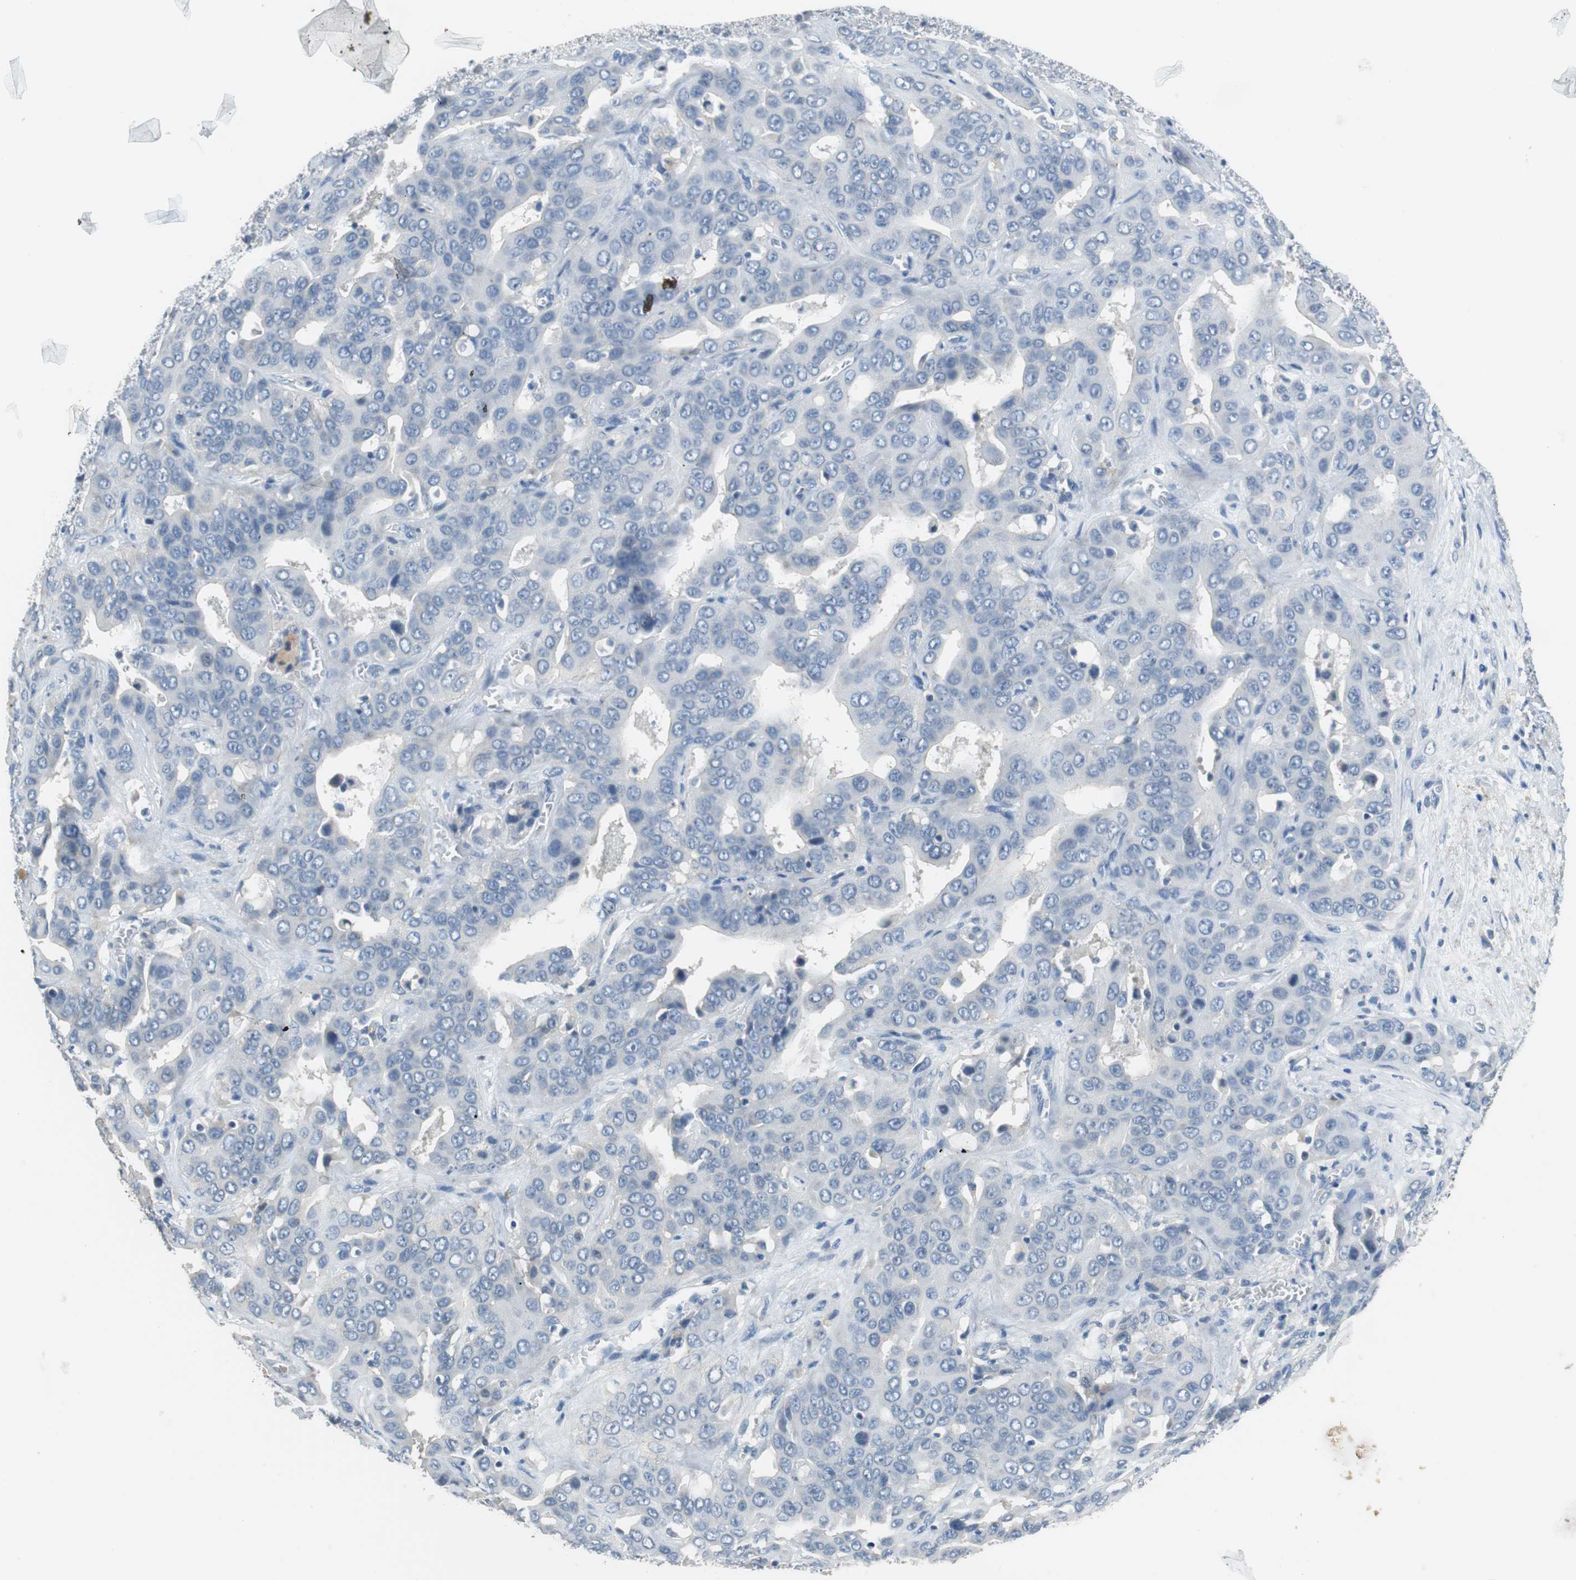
{"staining": {"intensity": "negative", "quantity": "none", "location": "none"}, "tissue": "liver cancer", "cell_type": "Tumor cells", "image_type": "cancer", "snomed": [{"axis": "morphology", "description": "Cholangiocarcinoma"}, {"axis": "topography", "description": "Liver"}], "caption": "High magnification brightfield microscopy of cholangiocarcinoma (liver) stained with DAB (3,3'-diaminobenzidine) (brown) and counterstained with hematoxylin (blue): tumor cells show no significant positivity.", "gene": "MUC7", "patient": {"sex": "female", "age": 52}}